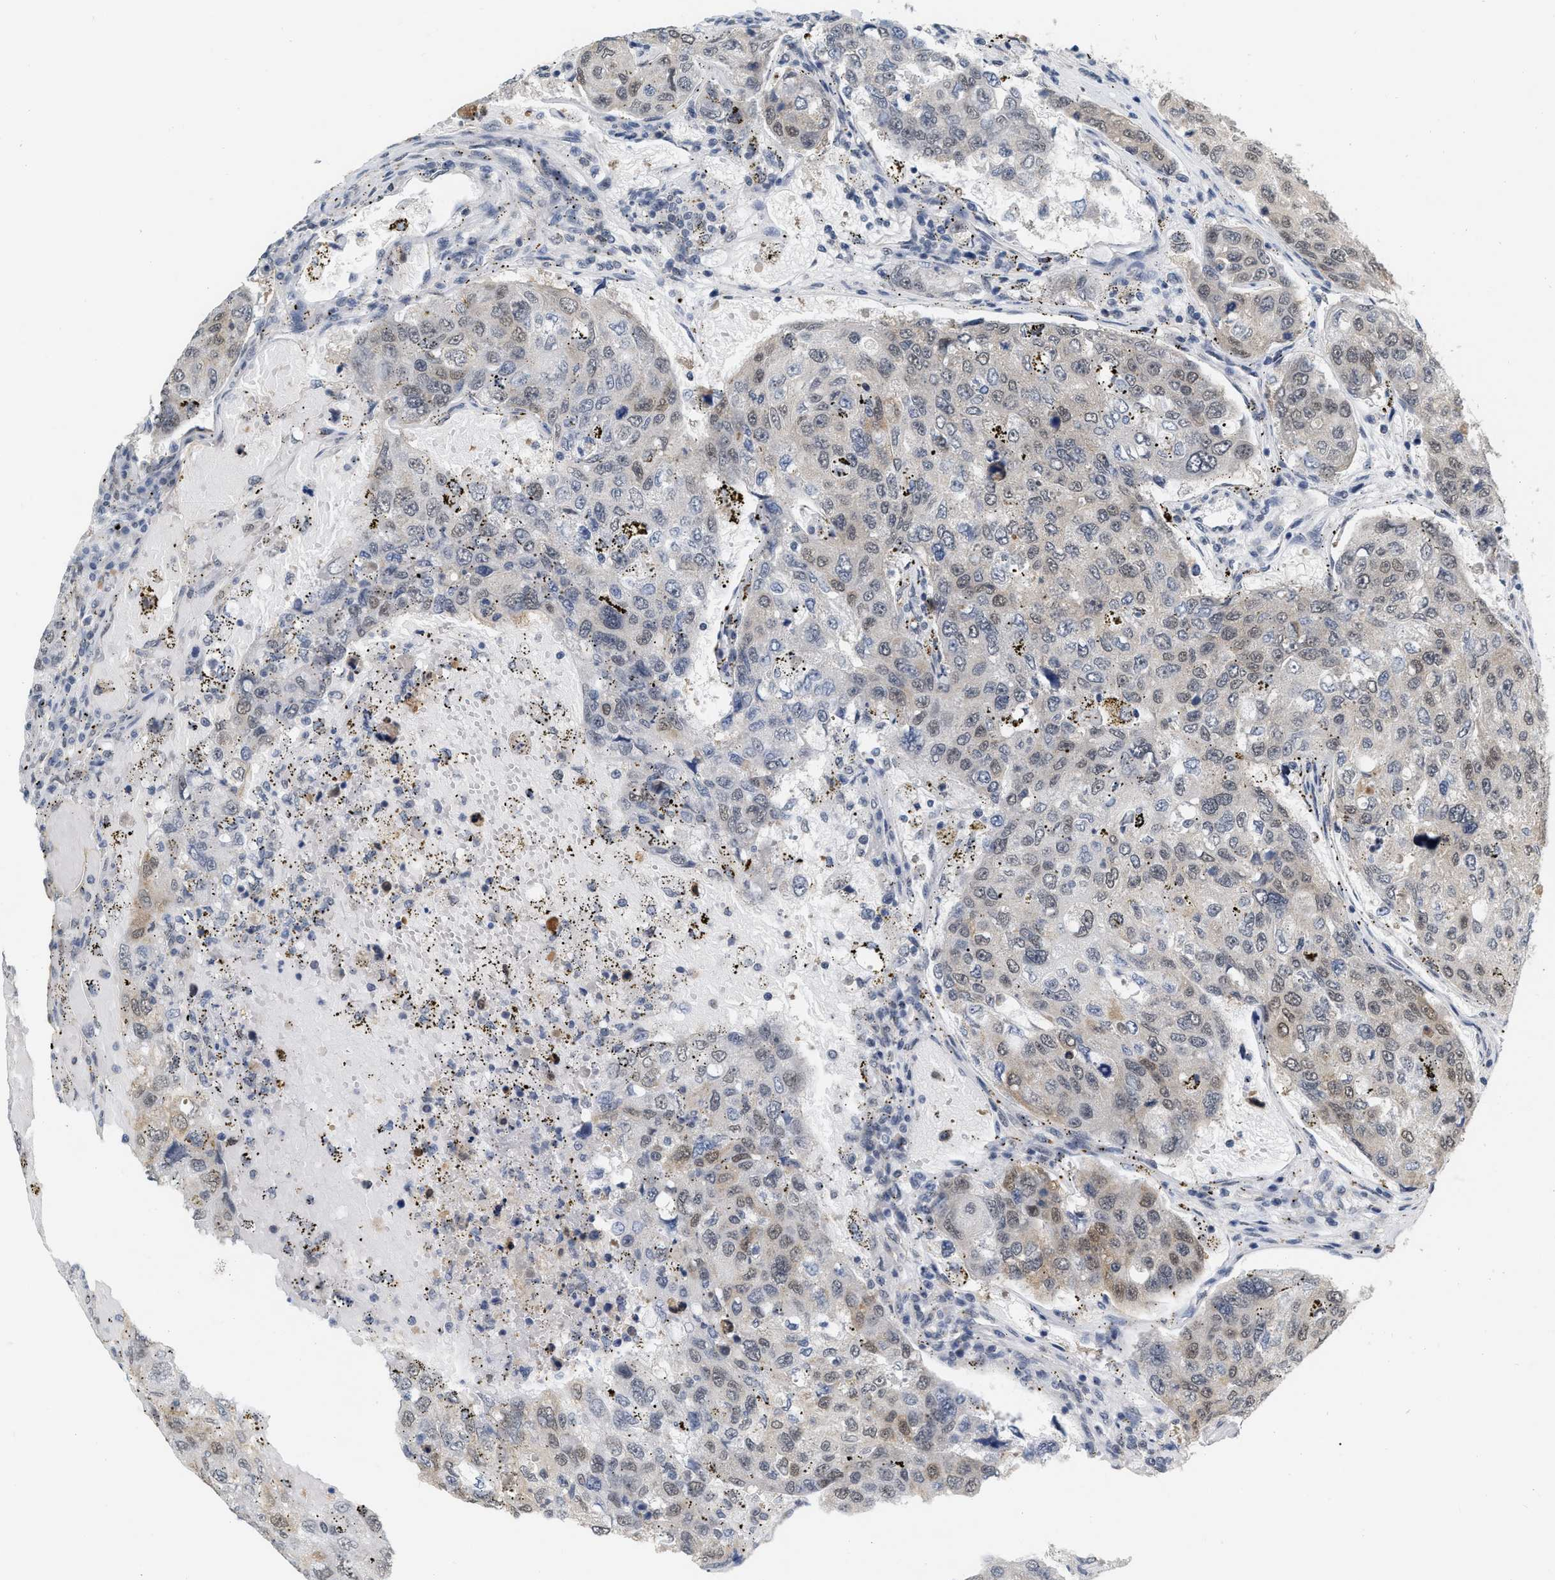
{"staining": {"intensity": "weak", "quantity": "25%-75%", "location": "cytoplasmic/membranous"}, "tissue": "urothelial cancer", "cell_type": "Tumor cells", "image_type": "cancer", "snomed": [{"axis": "morphology", "description": "Urothelial carcinoma, High grade"}, {"axis": "topography", "description": "Lymph node"}, {"axis": "topography", "description": "Urinary bladder"}], "caption": "This photomicrograph displays immunohistochemistry staining of urothelial cancer, with low weak cytoplasmic/membranous staining in approximately 25%-75% of tumor cells.", "gene": "RUVBL1", "patient": {"sex": "male", "age": 51}}